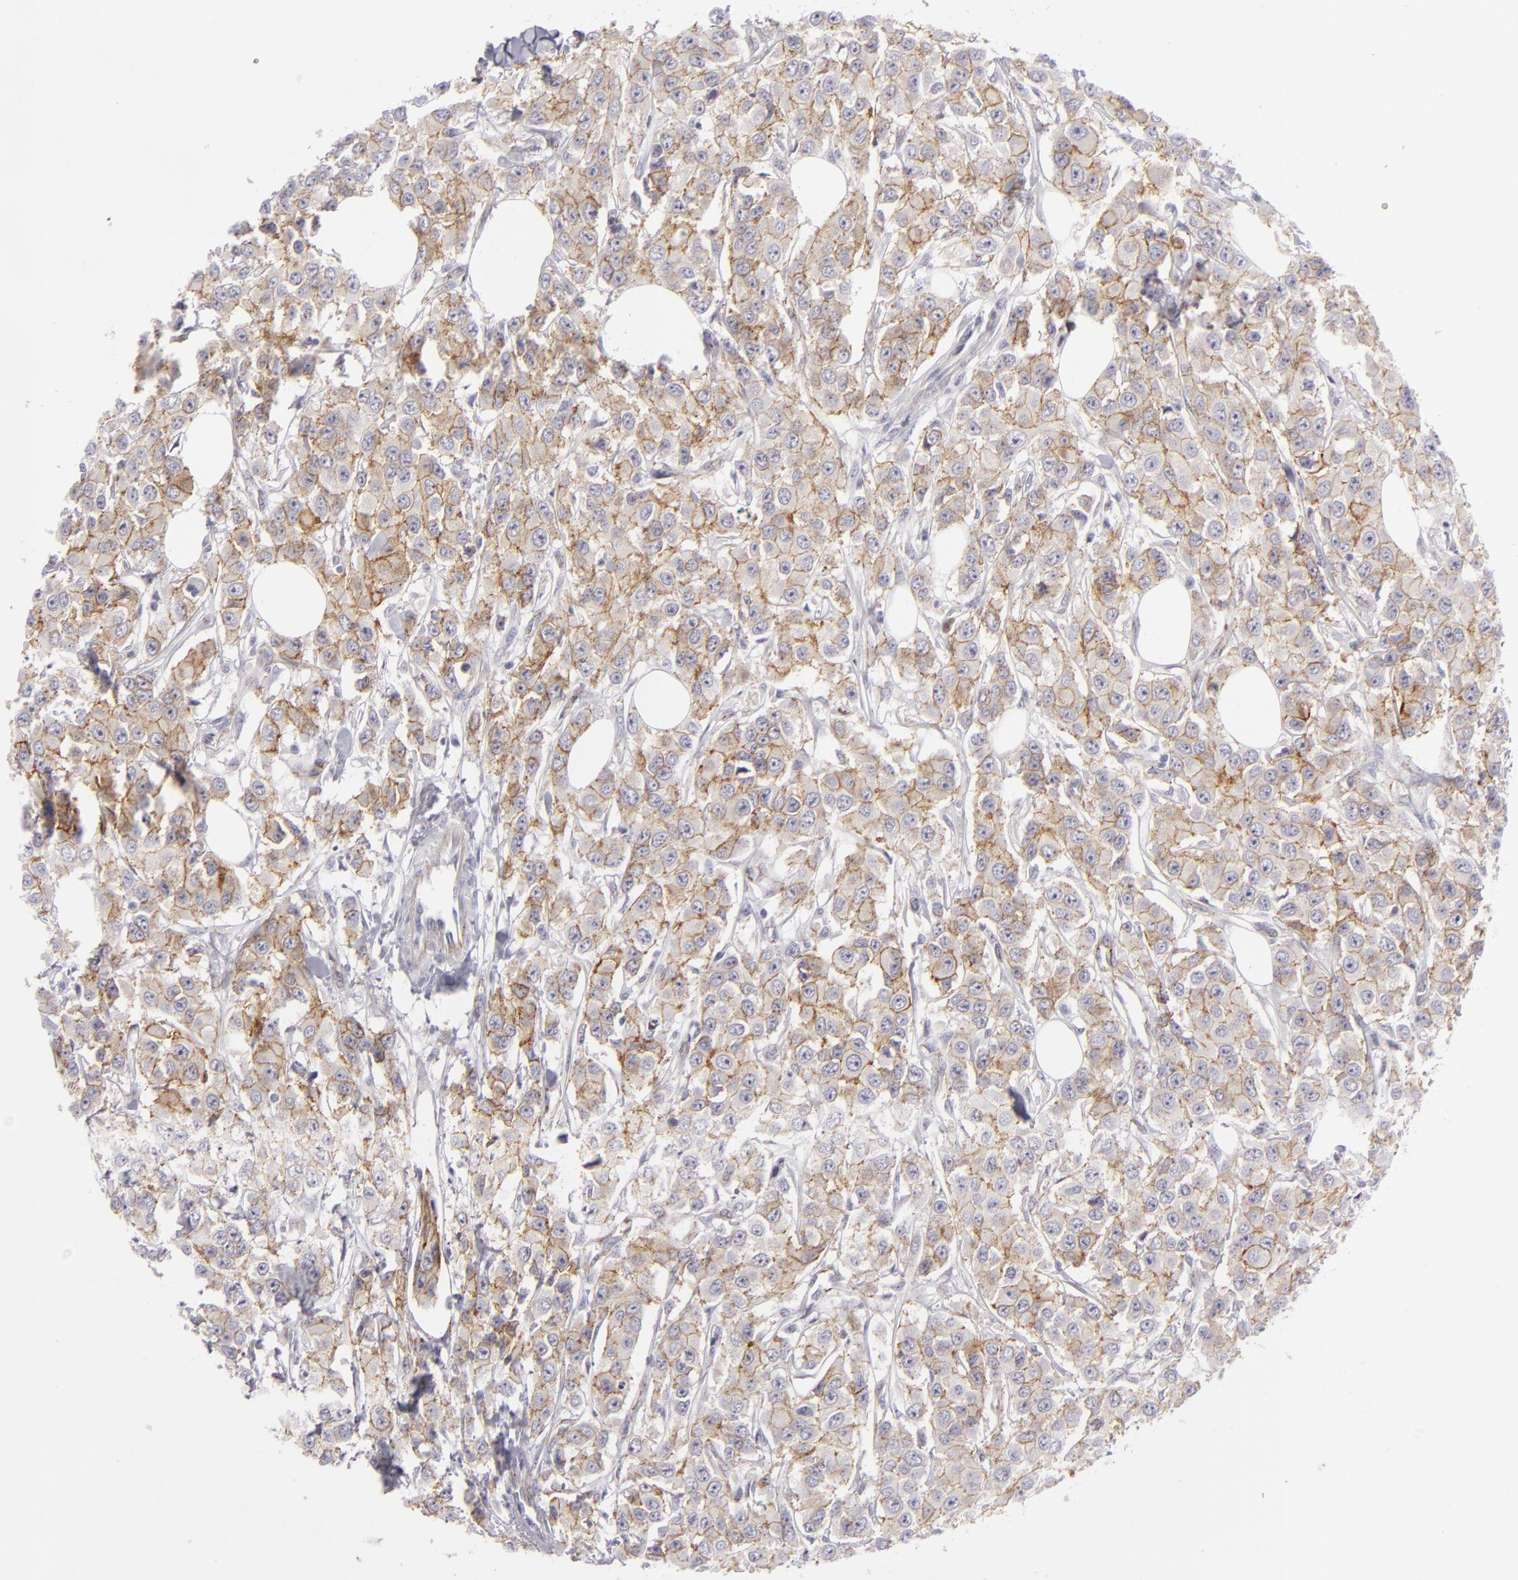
{"staining": {"intensity": "weak", "quantity": ">75%", "location": "cytoplasmic/membranous"}, "tissue": "breast cancer", "cell_type": "Tumor cells", "image_type": "cancer", "snomed": [{"axis": "morphology", "description": "Duct carcinoma"}, {"axis": "topography", "description": "Breast"}], "caption": "There is low levels of weak cytoplasmic/membranous positivity in tumor cells of infiltrating ductal carcinoma (breast), as demonstrated by immunohistochemical staining (brown color).", "gene": "JUP", "patient": {"sex": "female", "age": 58}}